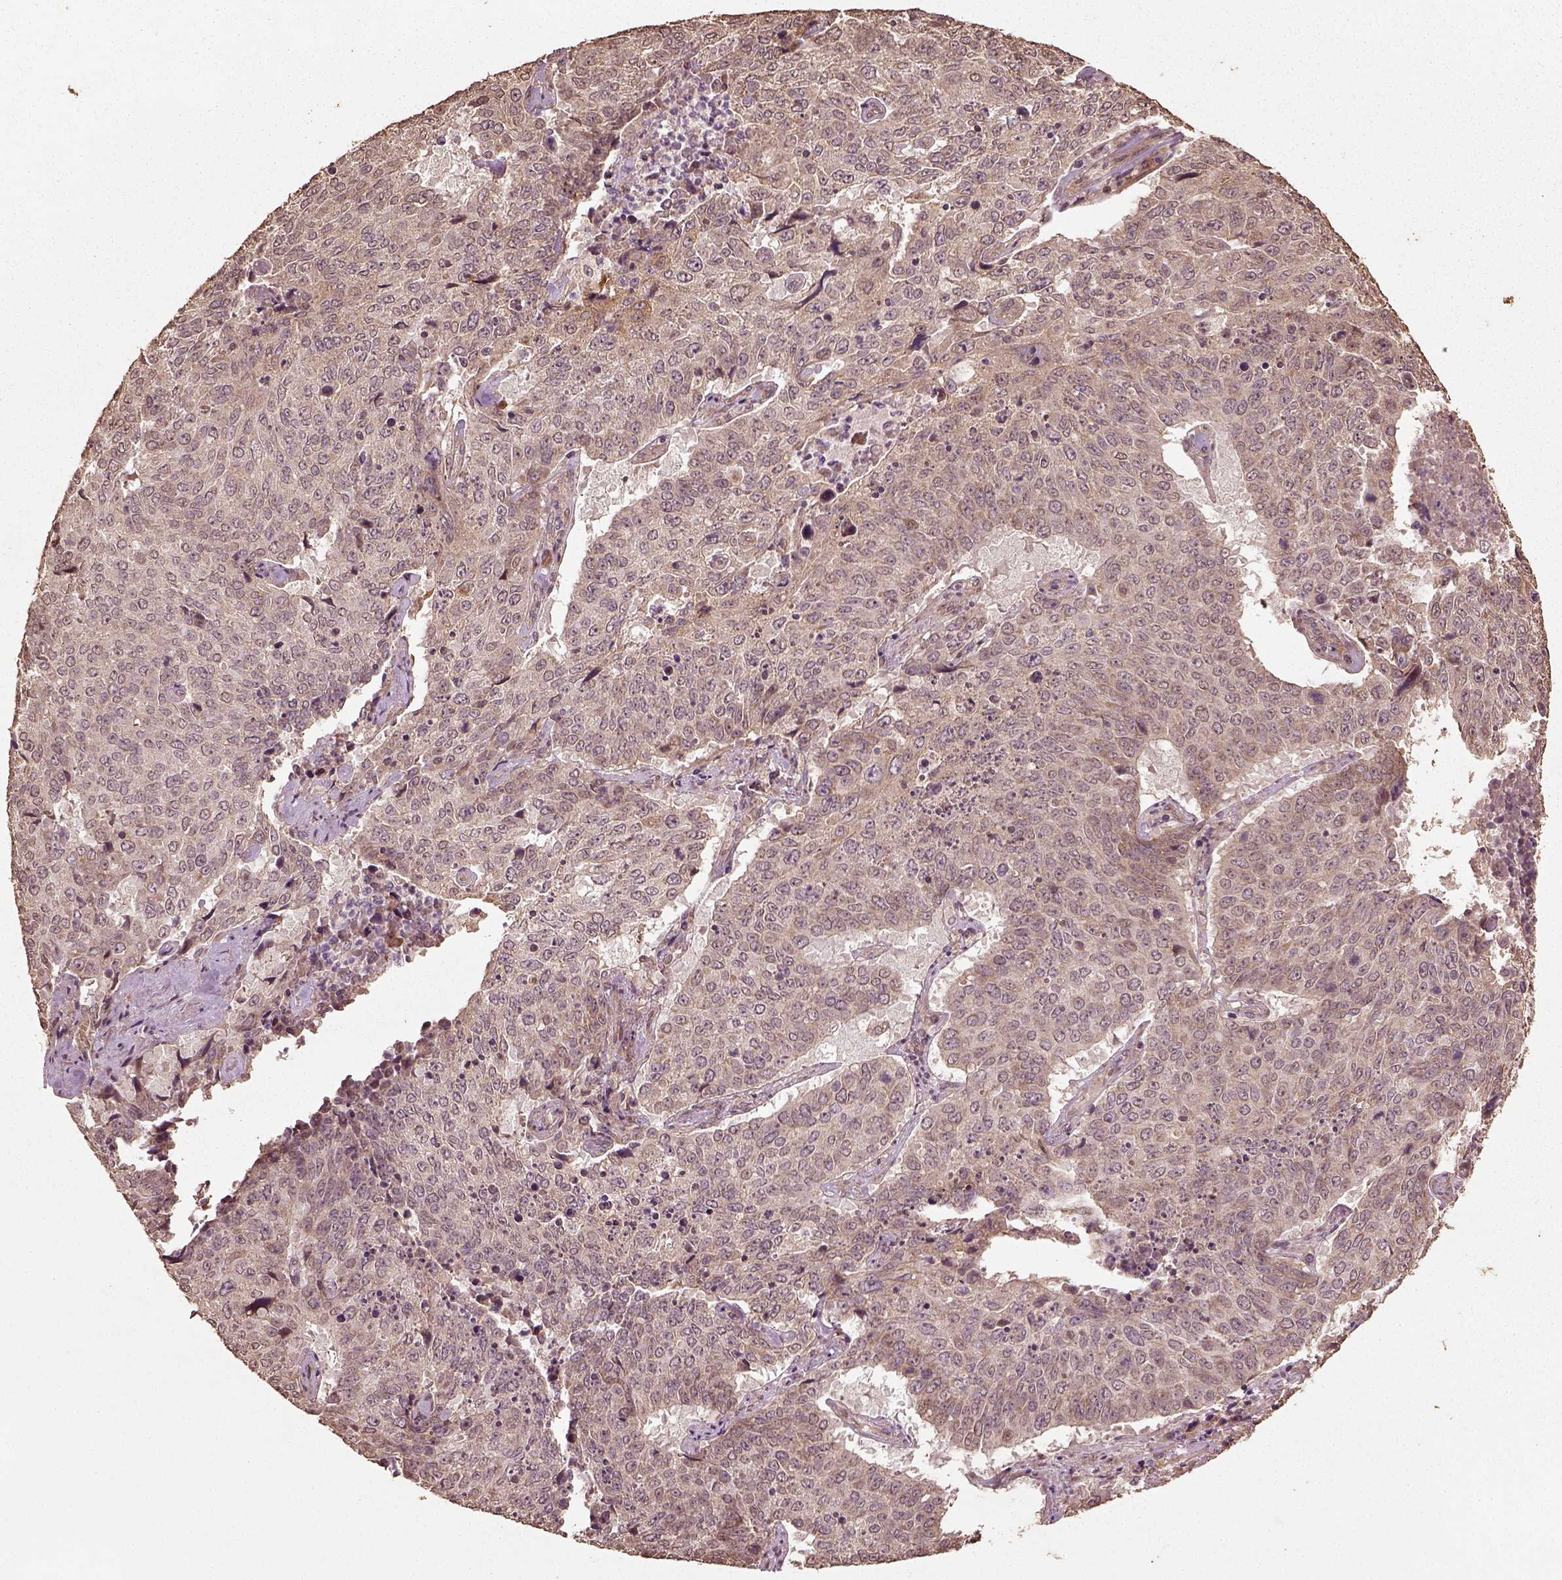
{"staining": {"intensity": "weak", "quantity": "25%-75%", "location": "cytoplasmic/membranous"}, "tissue": "lung cancer", "cell_type": "Tumor cells", "image_type": "cancer", "snomed": [{"axis": "morphology", "description": "Normal tissue, NOS"}, {"axis": "morphology", "description": "Squamous cell carcinoma, NOS"}, {"axis": "topography", "description": "Bronchus"}, {"axis": "topography", "description": "Lung"}], "caption": "Immunohistochemical staining of lung squamous cell carcinoma exhibits weak cytoplasmic/membranous protein expression in about 25%-75% of tumor cells.", "gene": "ERV3-1", "patient": {"sex": "male", "age": 64}}